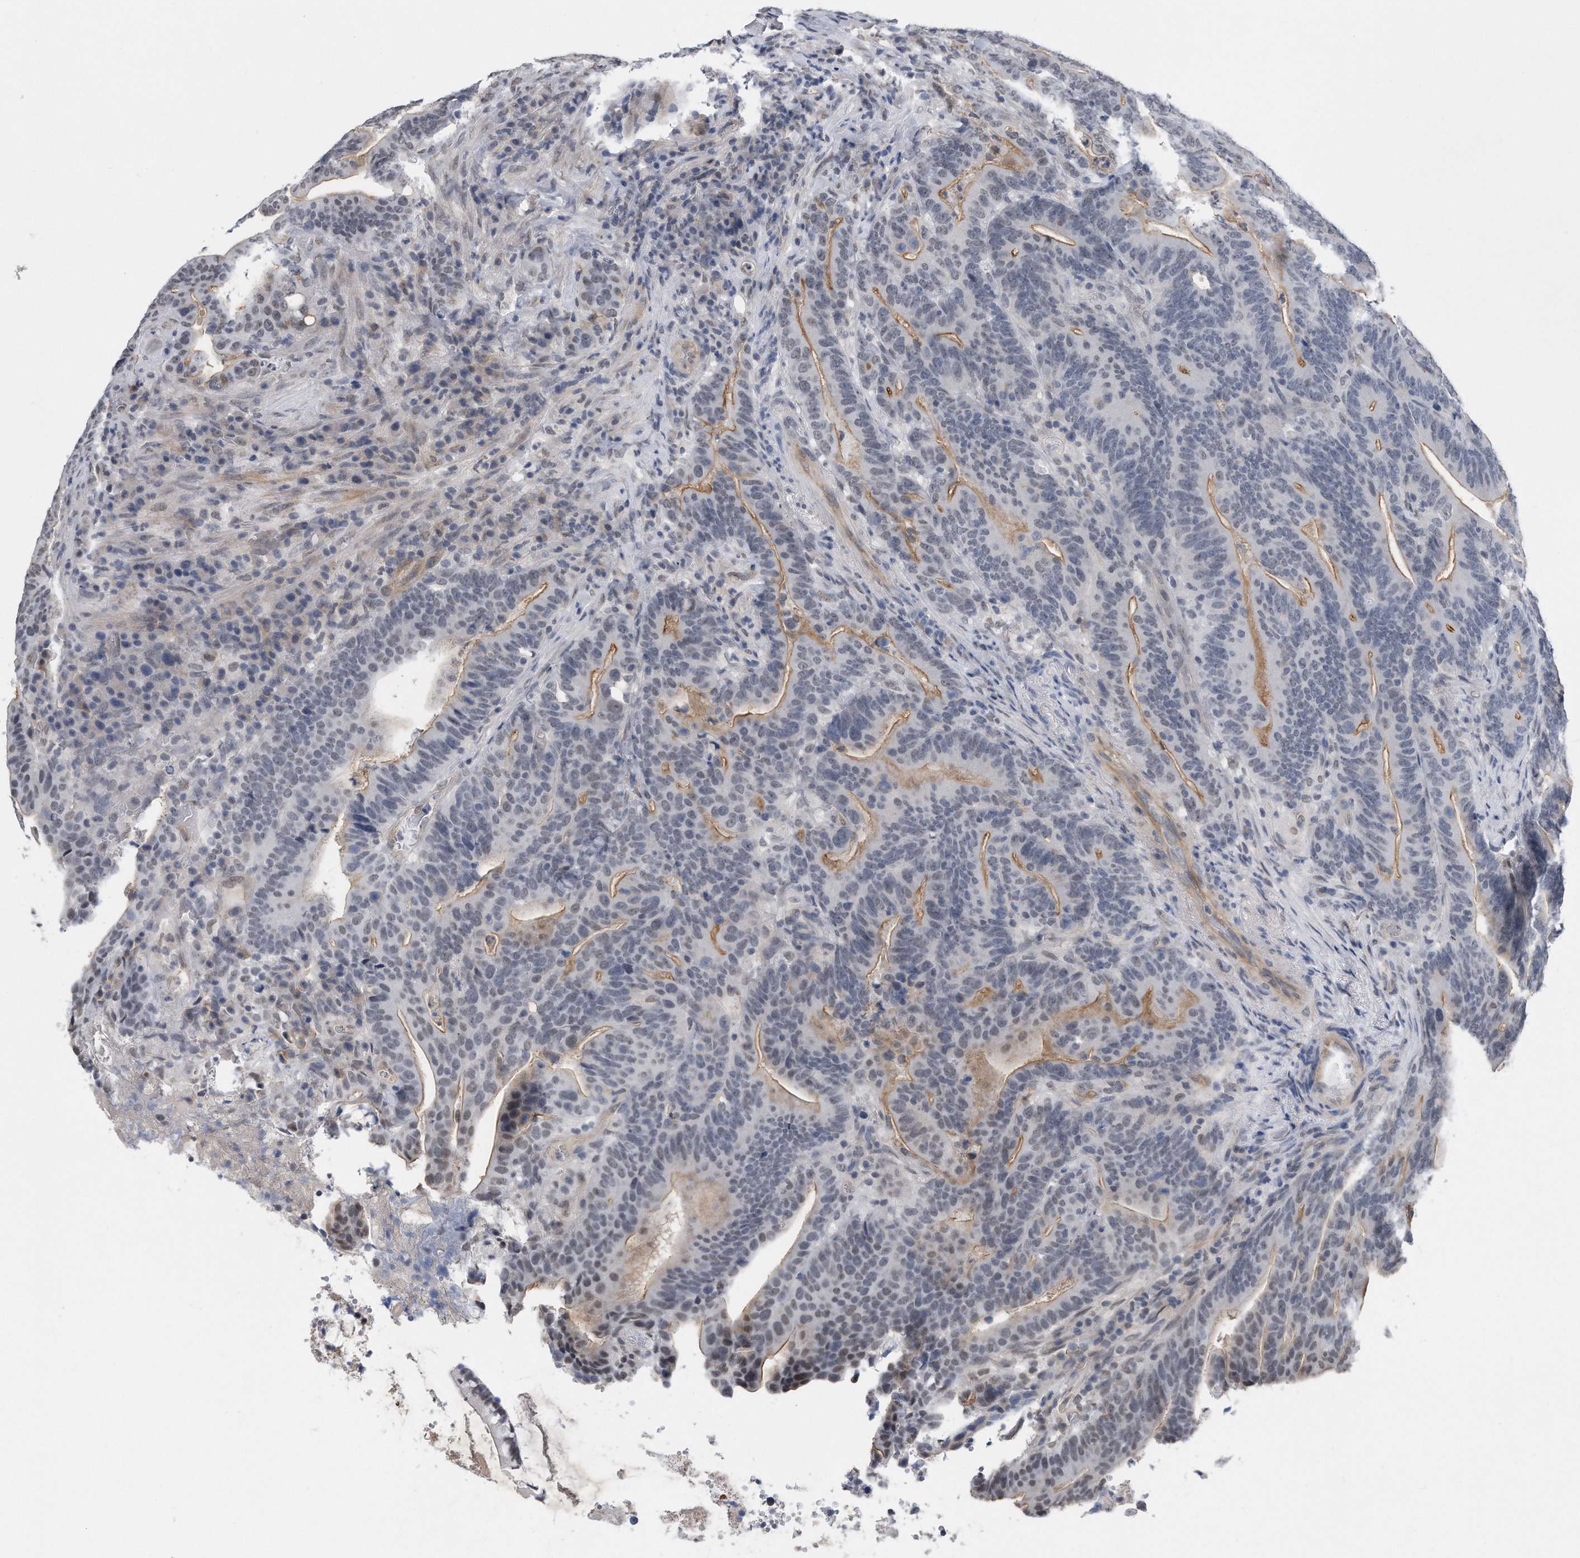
{"staining": {"intensity": "negative", "quantity": "none", "location": "none"}, "tissue": "colorectal cancer", "cell_type": "Tumor cells", "image_type": "cancer", "snomed": [{"axis": "morphology", "description": "Adenocarcinoma, NOS"}, {"axis": "topography", "description": "Colon"}], "caption": "Adenocarcinoma (colorectal) stained for a protein using immunohistochemistry (IHC) demonstrates no staining tumor cells.", "gene": "TP53INP1", "patient": {"sex": "female", "age": 66}}